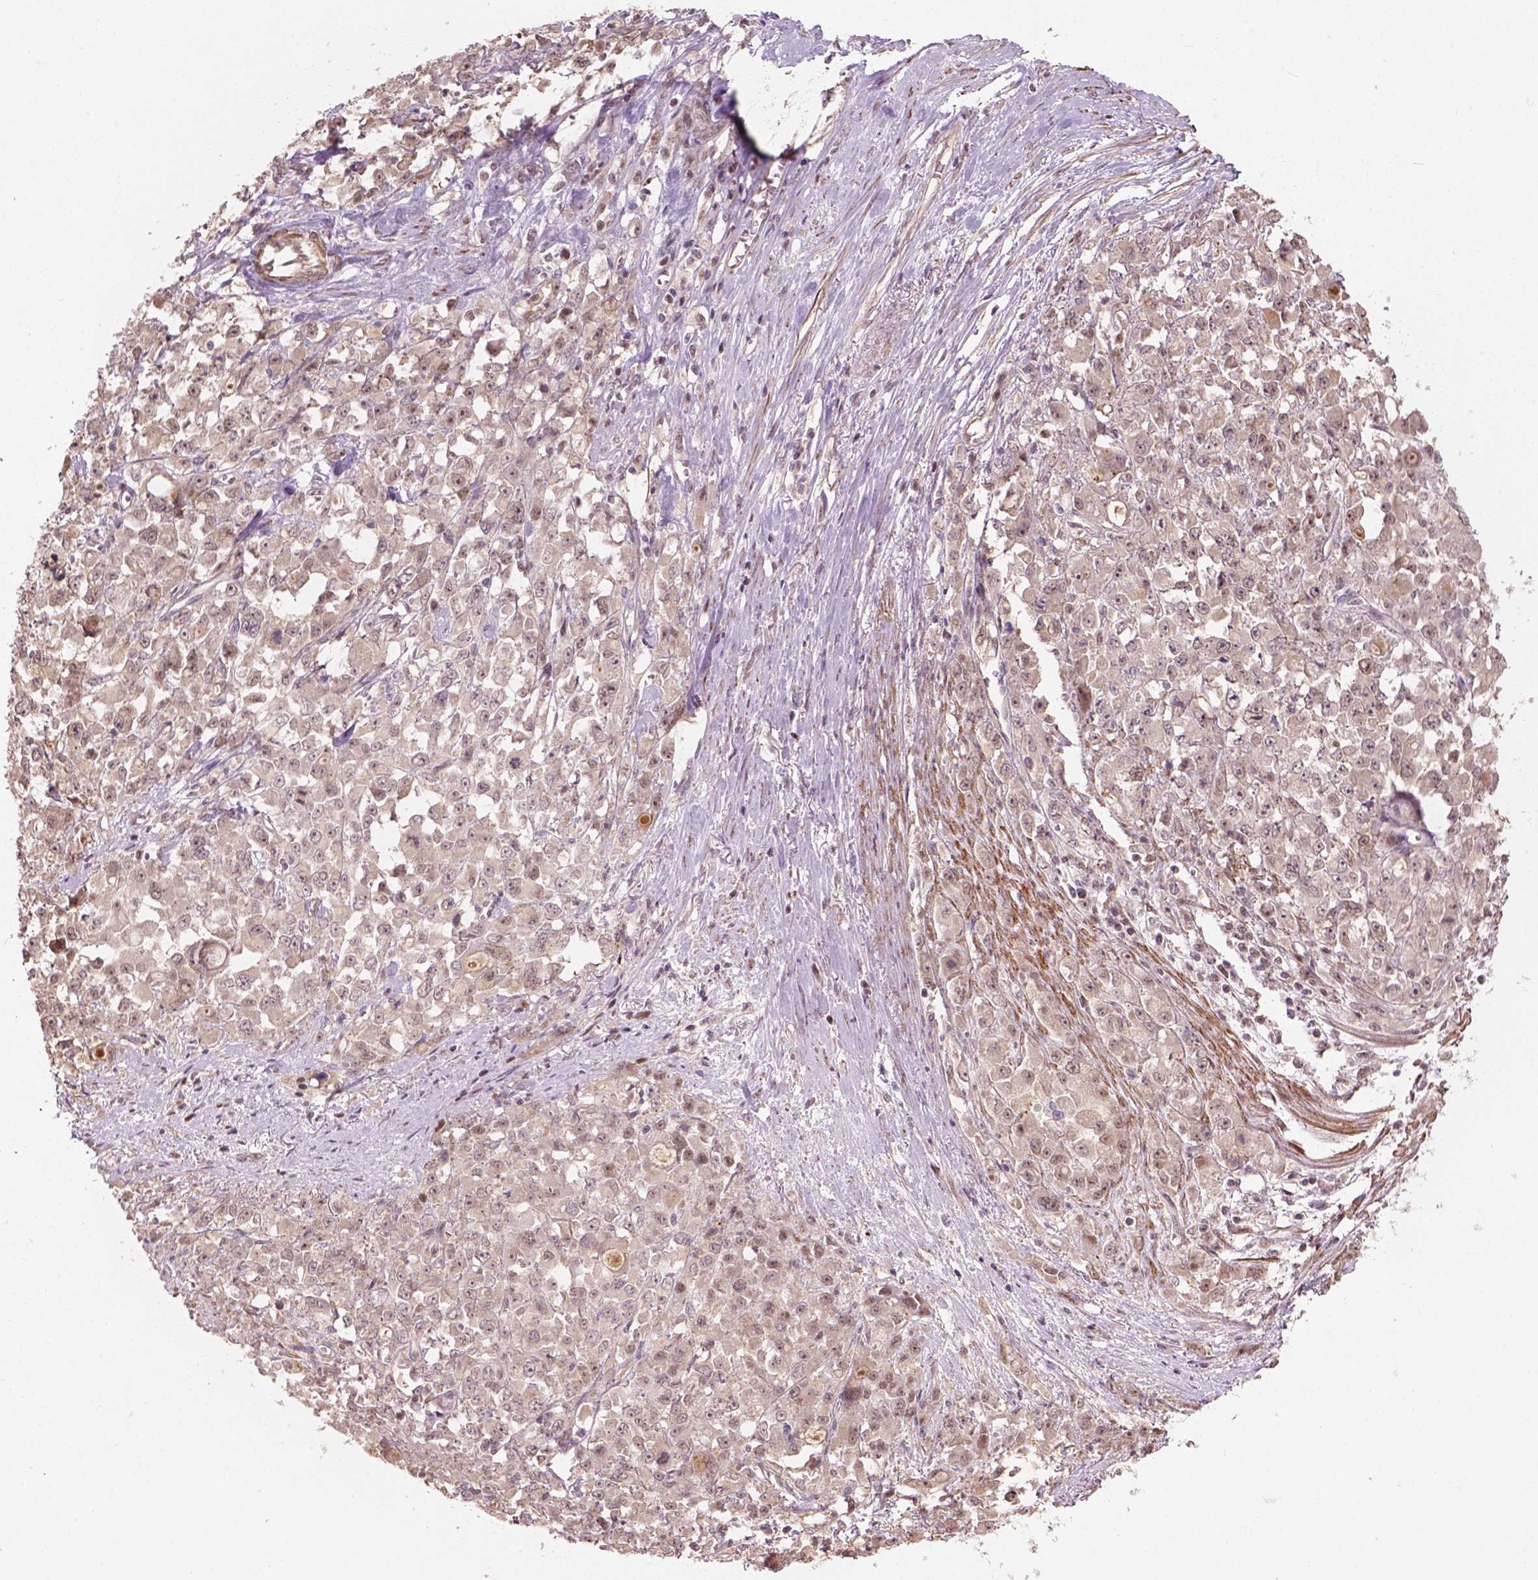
{"staining": {"intensity": "weak", "quantity": ">75%", "location": "cytoplasmic/membranous,nuclear"}, "tissue": "stomach cancer", "cell_type": "Tumor cells", "image_type": "cancer", "snomed": [{"axis": "morphology", "description": "Adenocarcinoma, NOS"}, {"axis": "topography", "description": "Stomach"}], "caption": "Stomach adenocarcinoma stained with a brown dye demonstrates weak cytoplasmic/membranous and nuclear positive positivity in about >75% of tumor cells.", "gene": "PSMD11", "patient": {"sex": "female", "age": 76}}